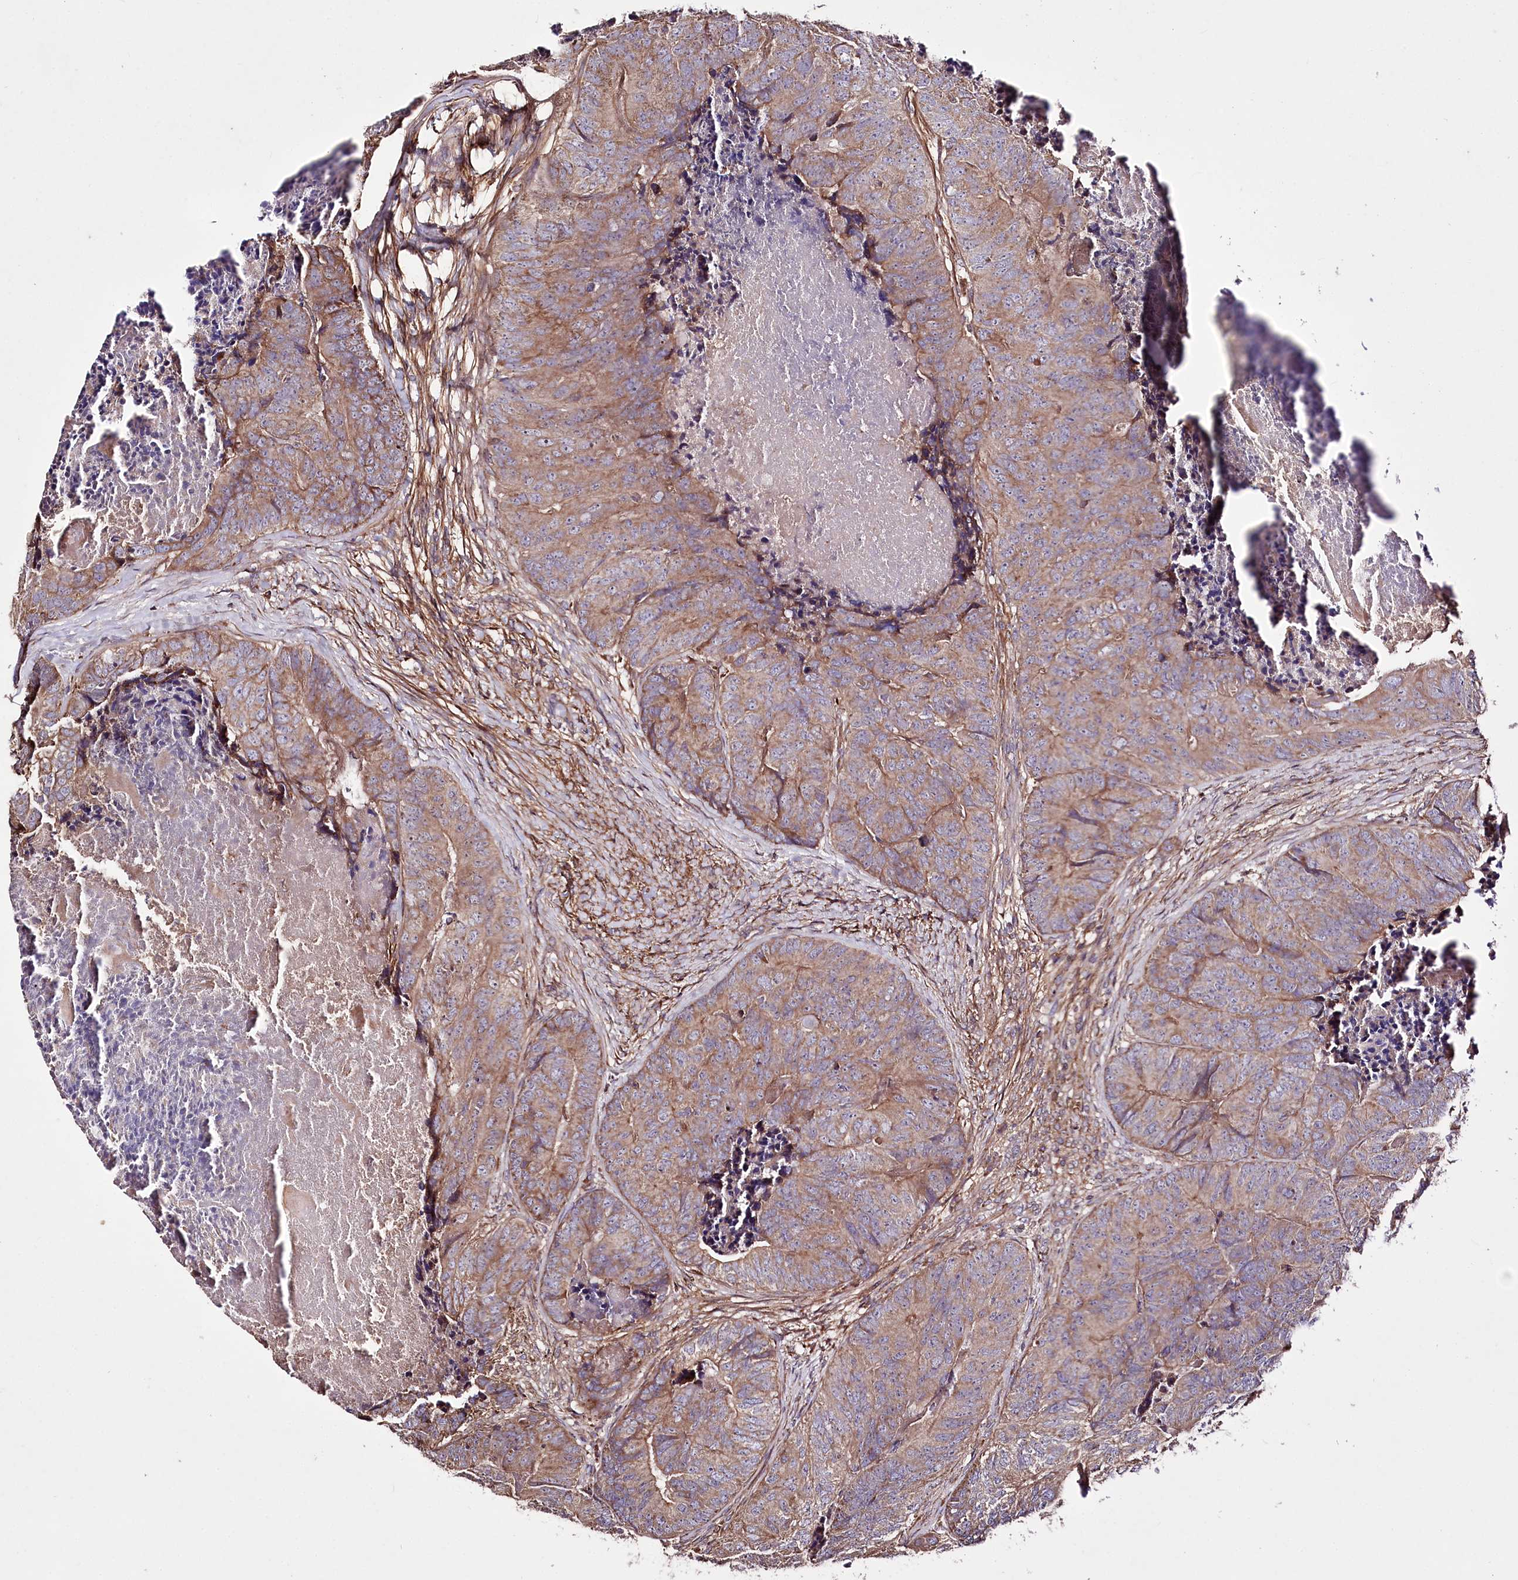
{"staining": {"intensity": "moderate", "quantity": ">75%", "location": "cytoplasmic/membranous"}, "tissue": "colorectal cancer", "cell_type": "Tumor cells", "image_type": "cancer", "snomed": [{"axis": "morphology", "description": "Adenocarcinoma, NOS"}, {"axis": "topography", "description": "Colon"}], "caption": "Protein expression analysis of human colorectal cancer (adenocarcinoma) reveals moderate cytoplasmic/membranous expression in approximately >75% of tumor cells.", "gene": "WWC1", "patient": {"sex": "female", "age": 67}}